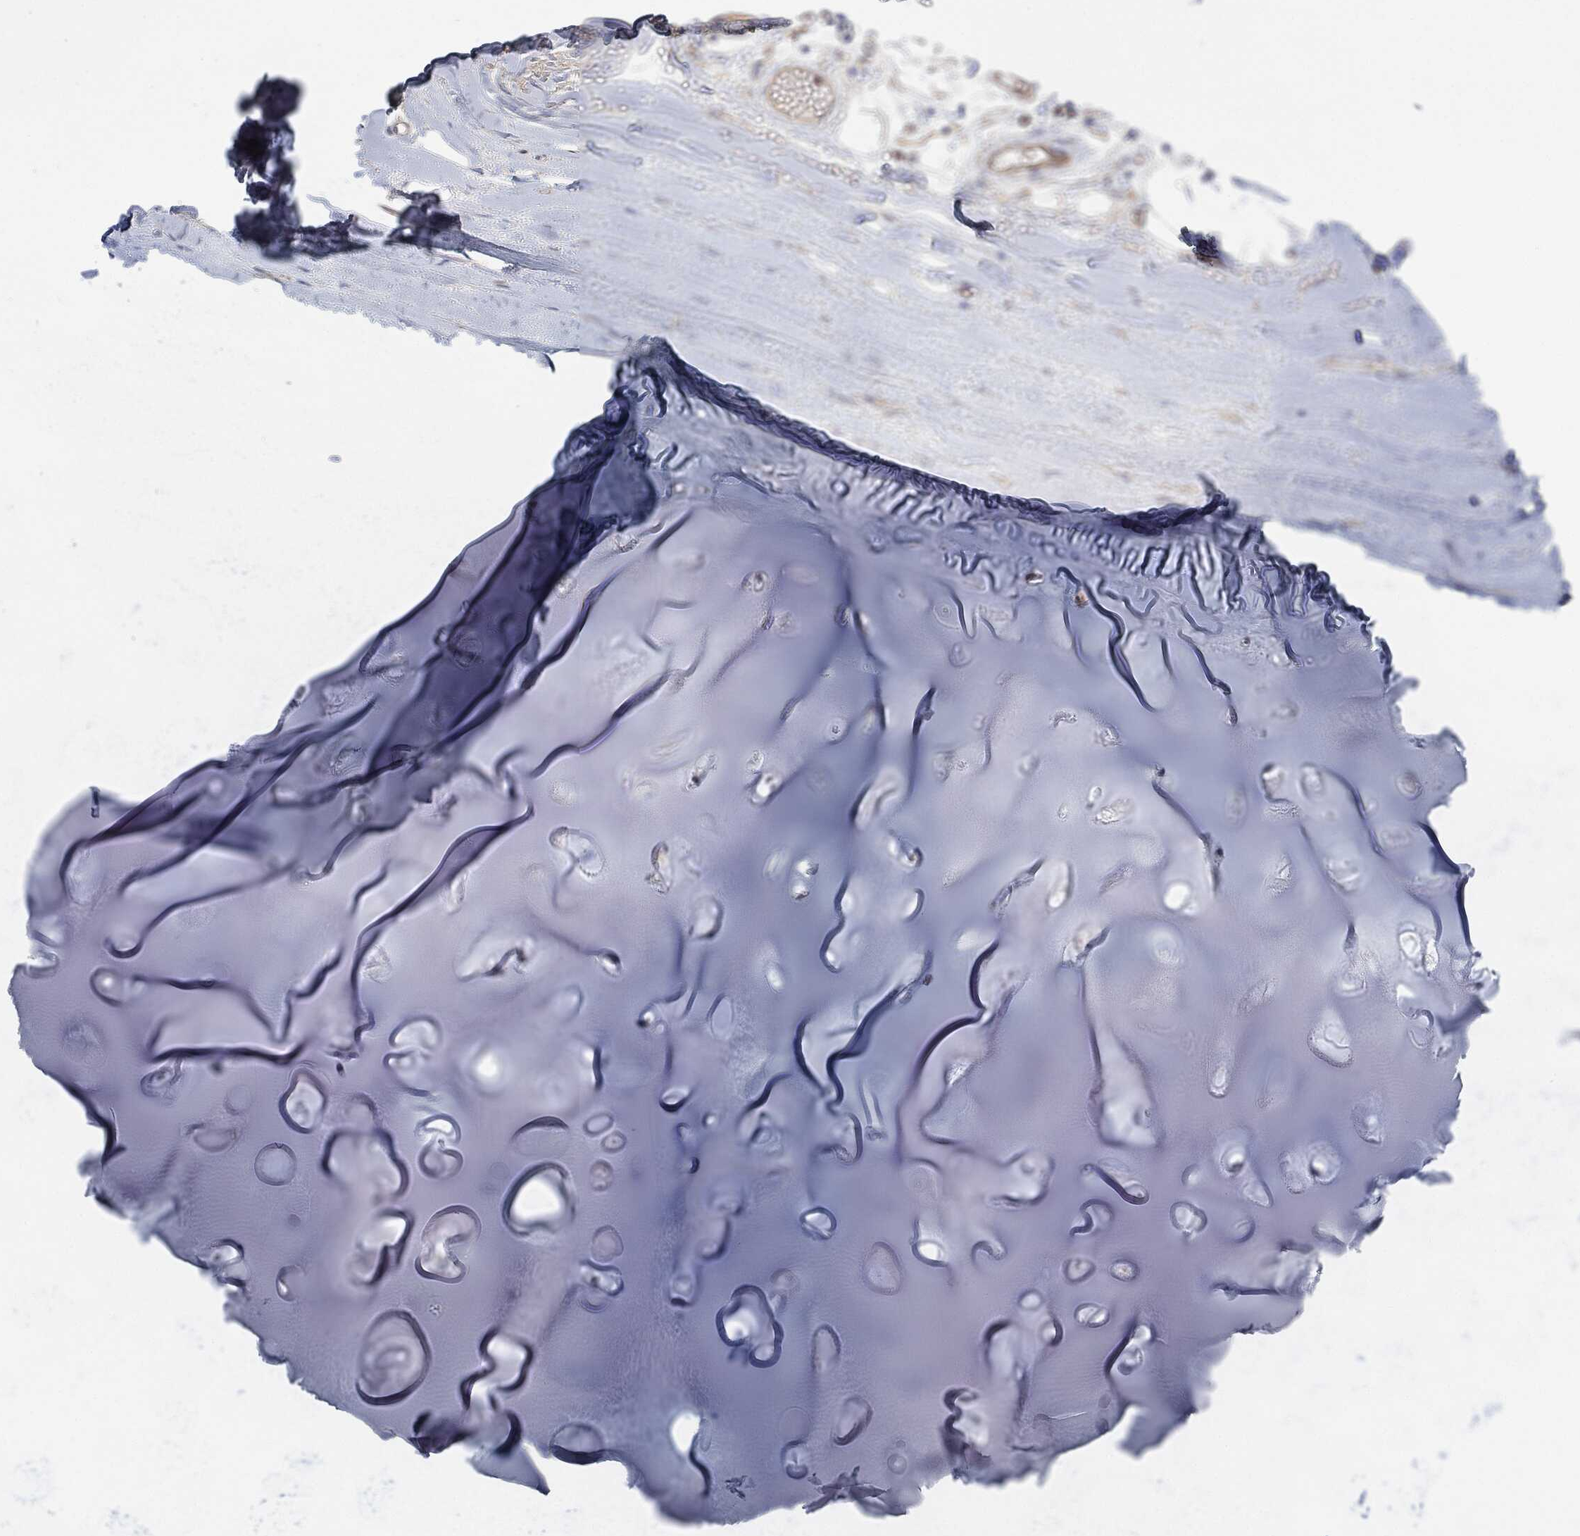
{"staining": {"intensity": "negative", "quantity": "none", "location": "none"}, "tissue": "adipose tissue", "cell_type": "Adipocytes", "image_type": "normal", "snomed": [{"axis": "morphology", "description": "Normal tissue, NOS"}, {"axis": "topography", "description": "Cartilage tissue"}], "caption": "The image exhibits no significant staining in adipocytes of adipose tissue.", "gene": "SVIL", "patient": {"sex": "male", "age": 81}}